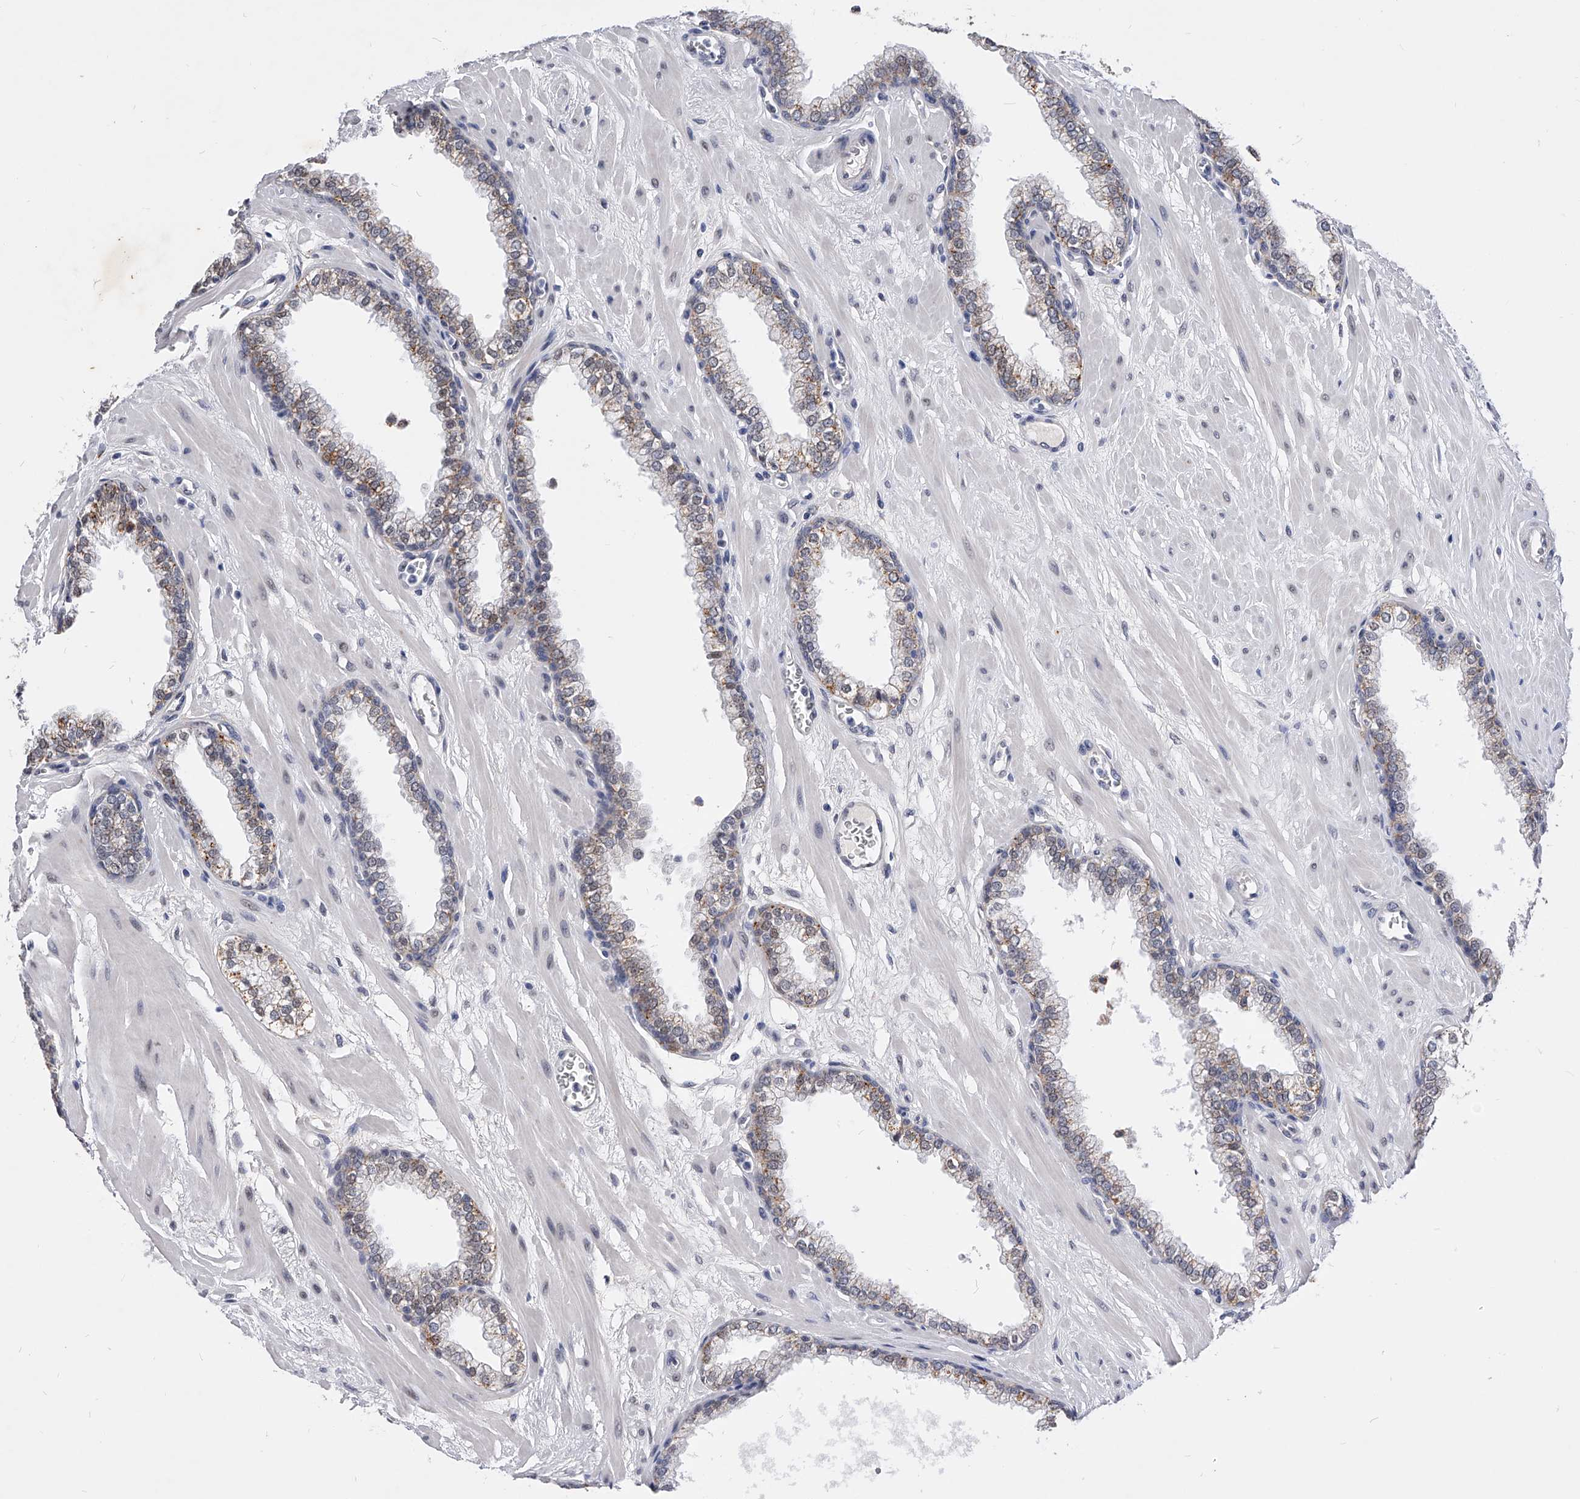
{"staining": {"intensity": "moderate", "quantity": "25%-75%", "location": "cytoplasmic/membranous"}, "tissue": "prostate", "cell_type": "Glandular cells", "image_type": "normal", "snomed": [{"axis": "morphology", "description": "Normal tissue, NOS"}, {"axis": "morphology", "description": "Urothelial carcinoma, Low grade"}, {"axis": "topography", "description": "Urinary bladder"}, {"axis": "topography", "description": "Prostate"}], "caption": "Protein expression analysis of normal prostate reveals moderate cytoplasmic/membranous expression in about 25%-75% of glandular cells.", "gene": "ZNF529", "patient": {"sex": "male", "age": 60}}